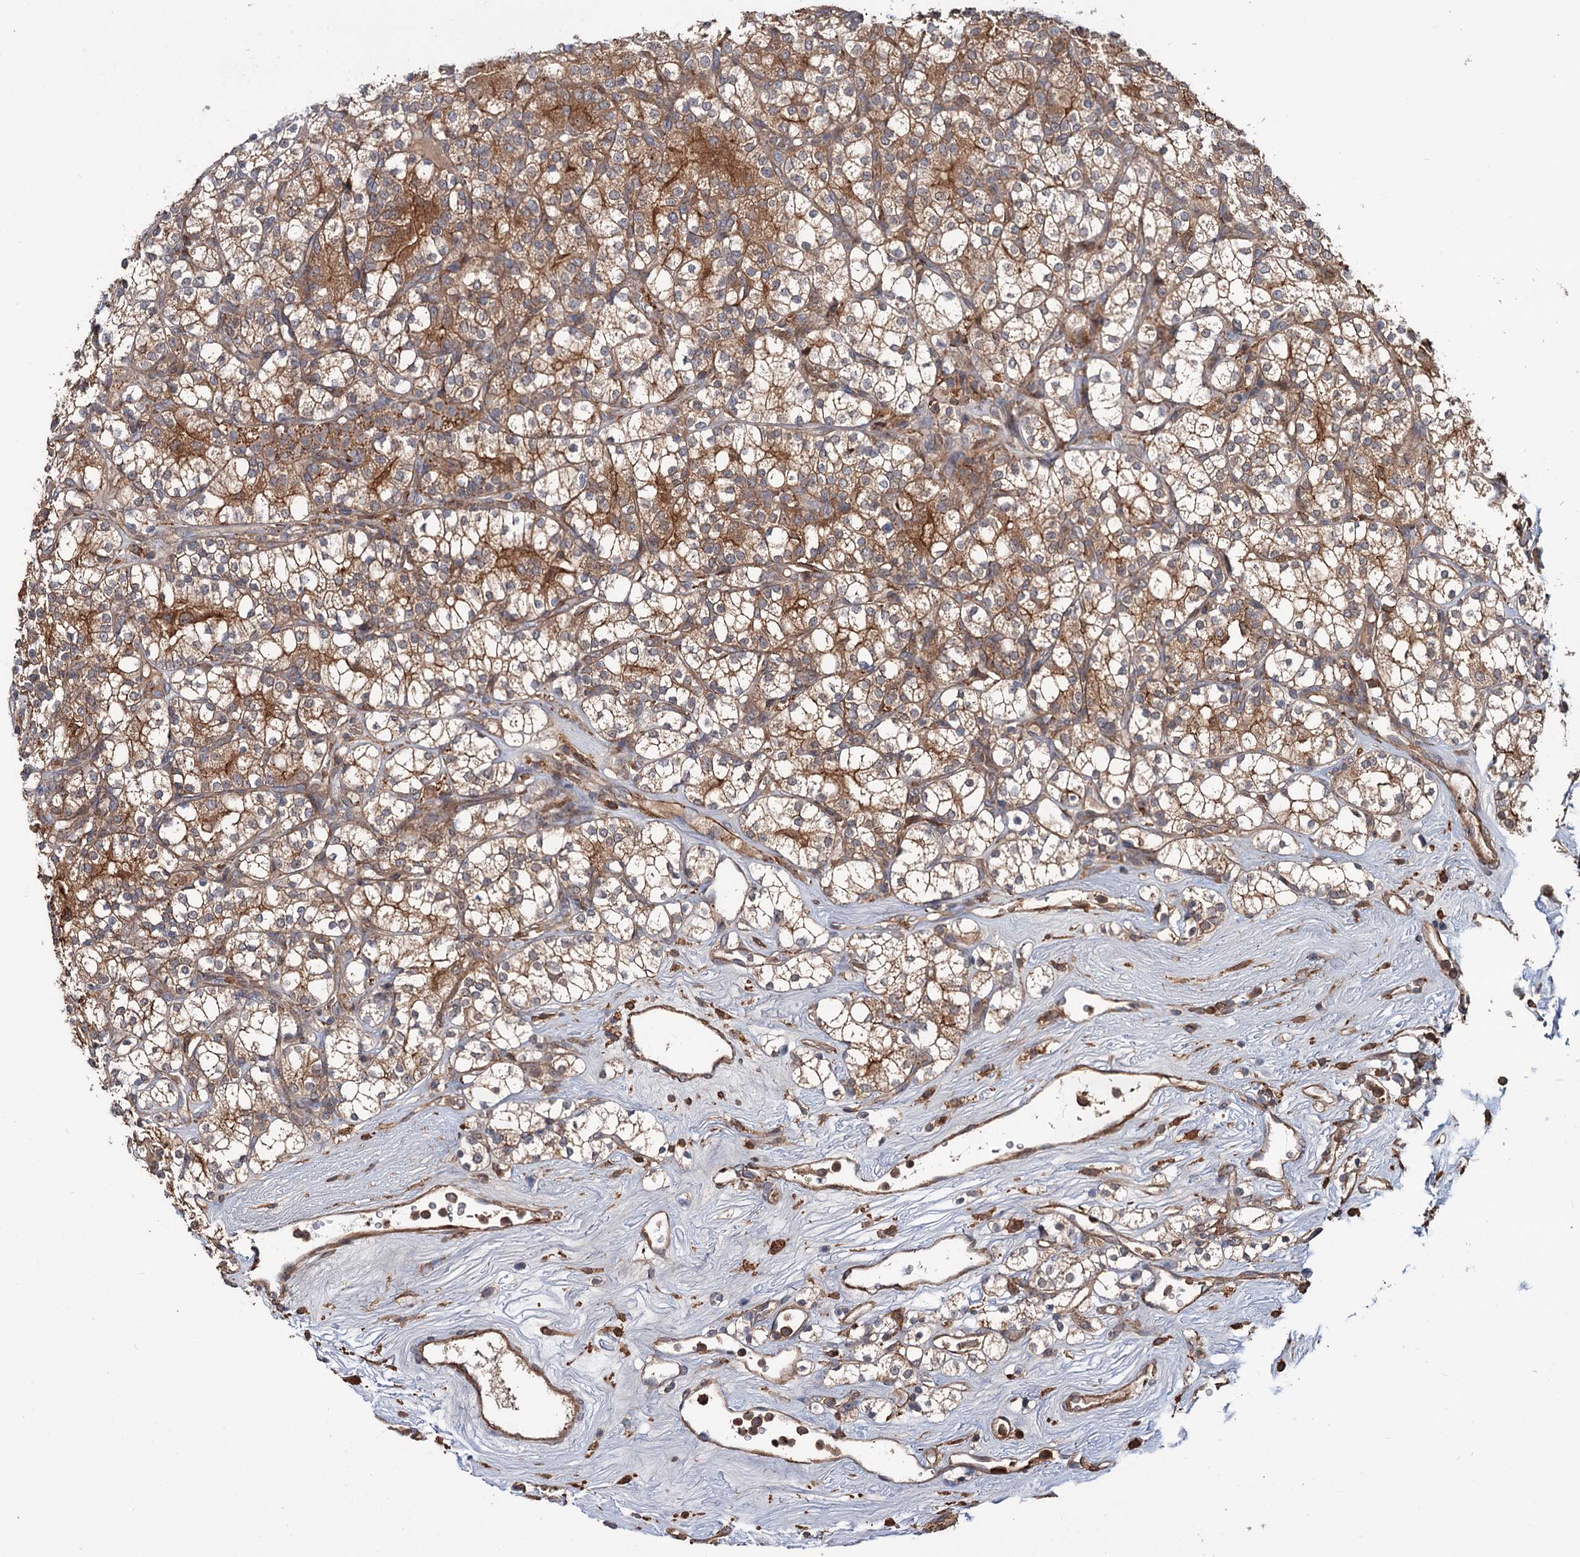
{"staining": {"intensity": "moderate", "quantity": "25%-75%", "location": "cytoplasmic/membranous"}, "tissue": "renal cancer", "cell_type": "Tumor cells", "image_type": "cancer", "snomed": [{"axis": "morphology", "description": "Adenocarcinoma, NOS"}, {"axis": "topography", "description": "Kidney"}], "caption": "Protein staining of renal cancer tissue shows moderate cytoplasmic/membranous expression in about 25%-75% of tumor cells.", "gene": "GRIP1", "patient": {"sex": "male", "age": 77}}